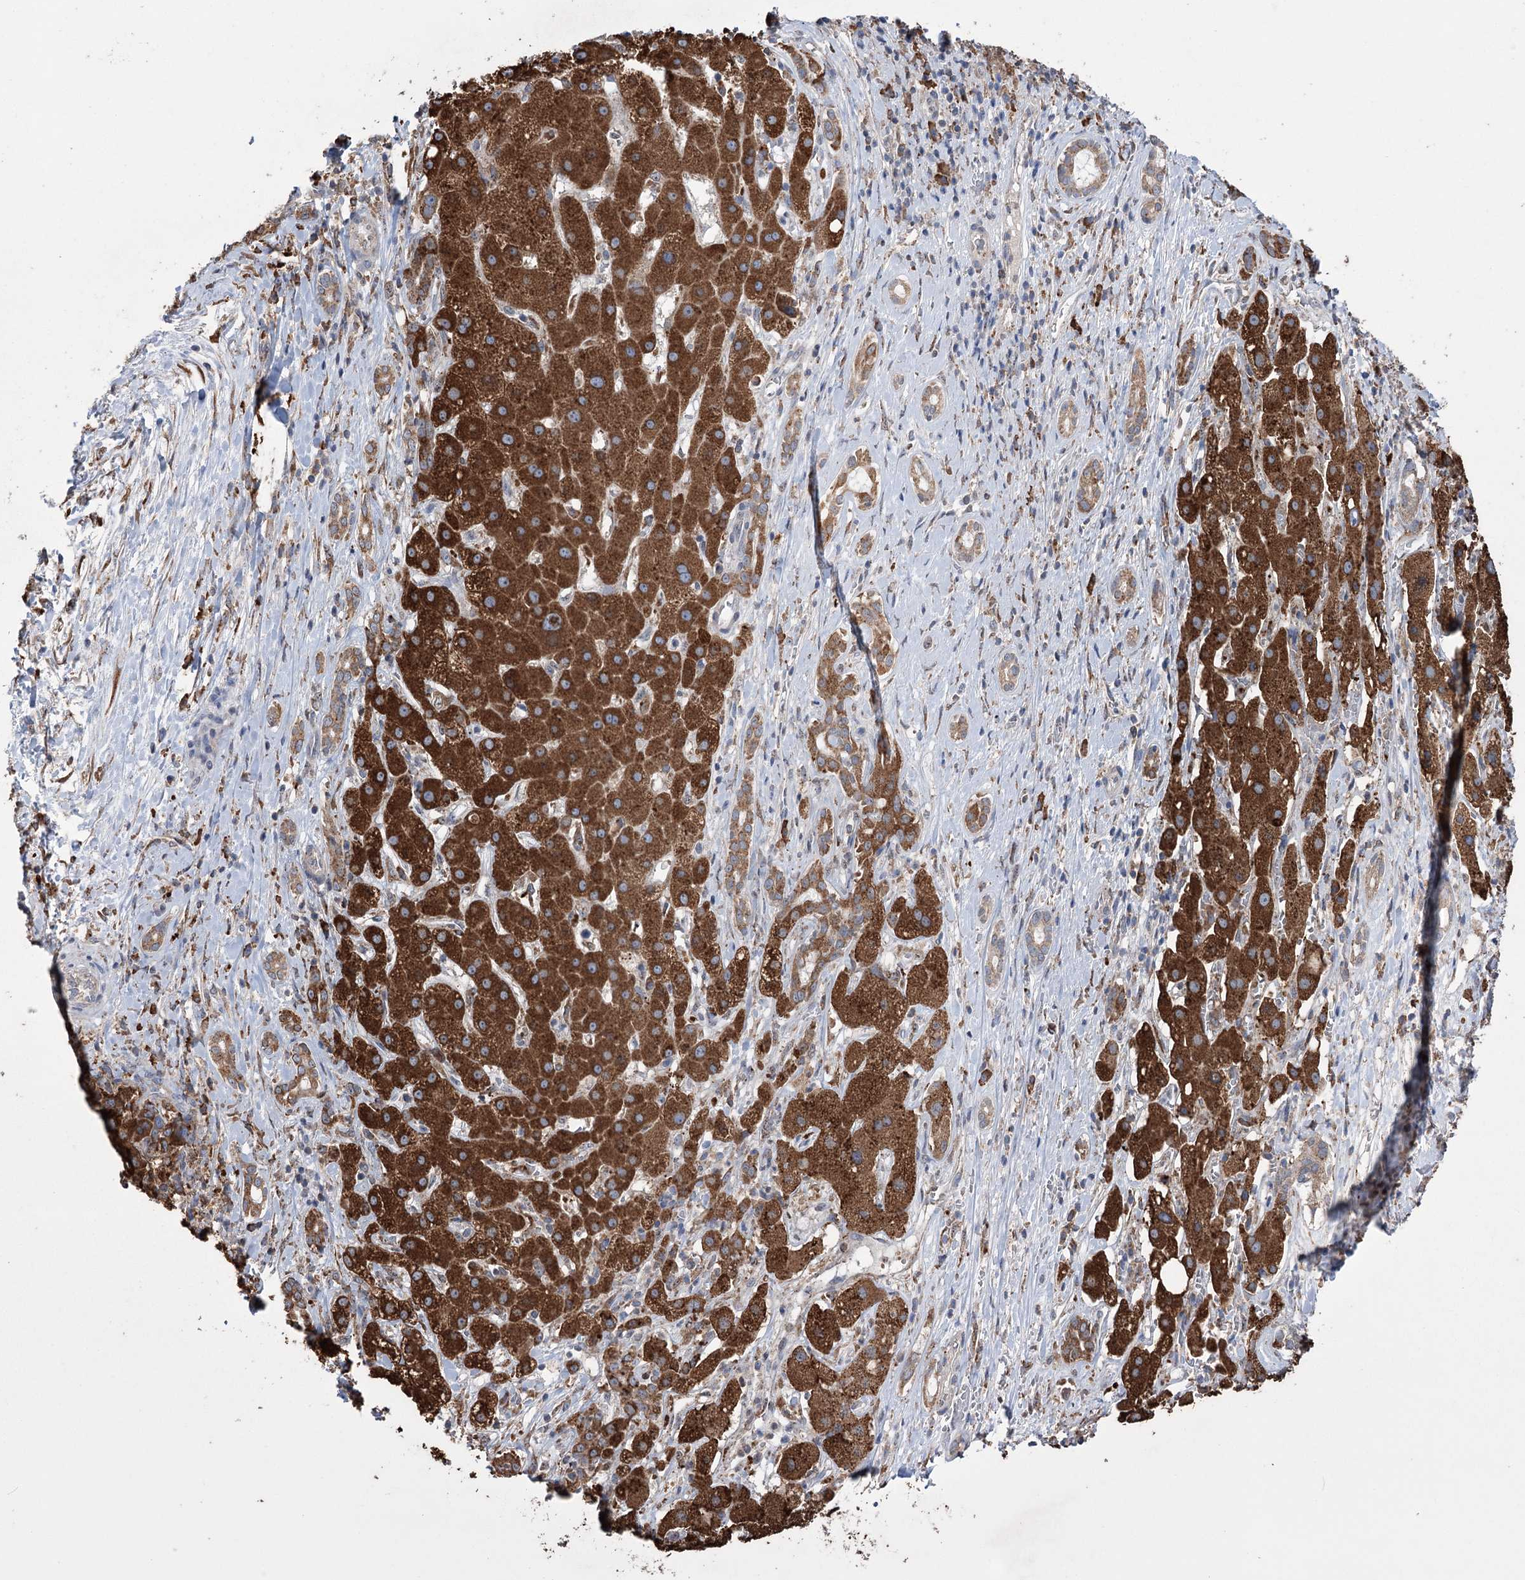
{"staining": {"intensity": "strong", "quantity": ">75%", "location": "cytoplasmic/membranous"}, "tissue": "liver cancer", "cell_type": "Tumor cells", "image_type": "cancer", "snomed": [{"axis": "morphology", "description": "Carcinoma, Hepatocellular, NOS"}, {"axis": "topography", "description": "Liver"}], "caption": "A high-resolution photomicrograph shows immunohistochemistry (IHC) staining of liver cancer, which reveals strong cytoplasmic/membranous positivity in approximately >75% of tumor cells. (brown staining indicates protein expression, while blue staining denotes nuclei).", "gene": "TRIM71", "patient": {"sex": "male", "age": 65}}